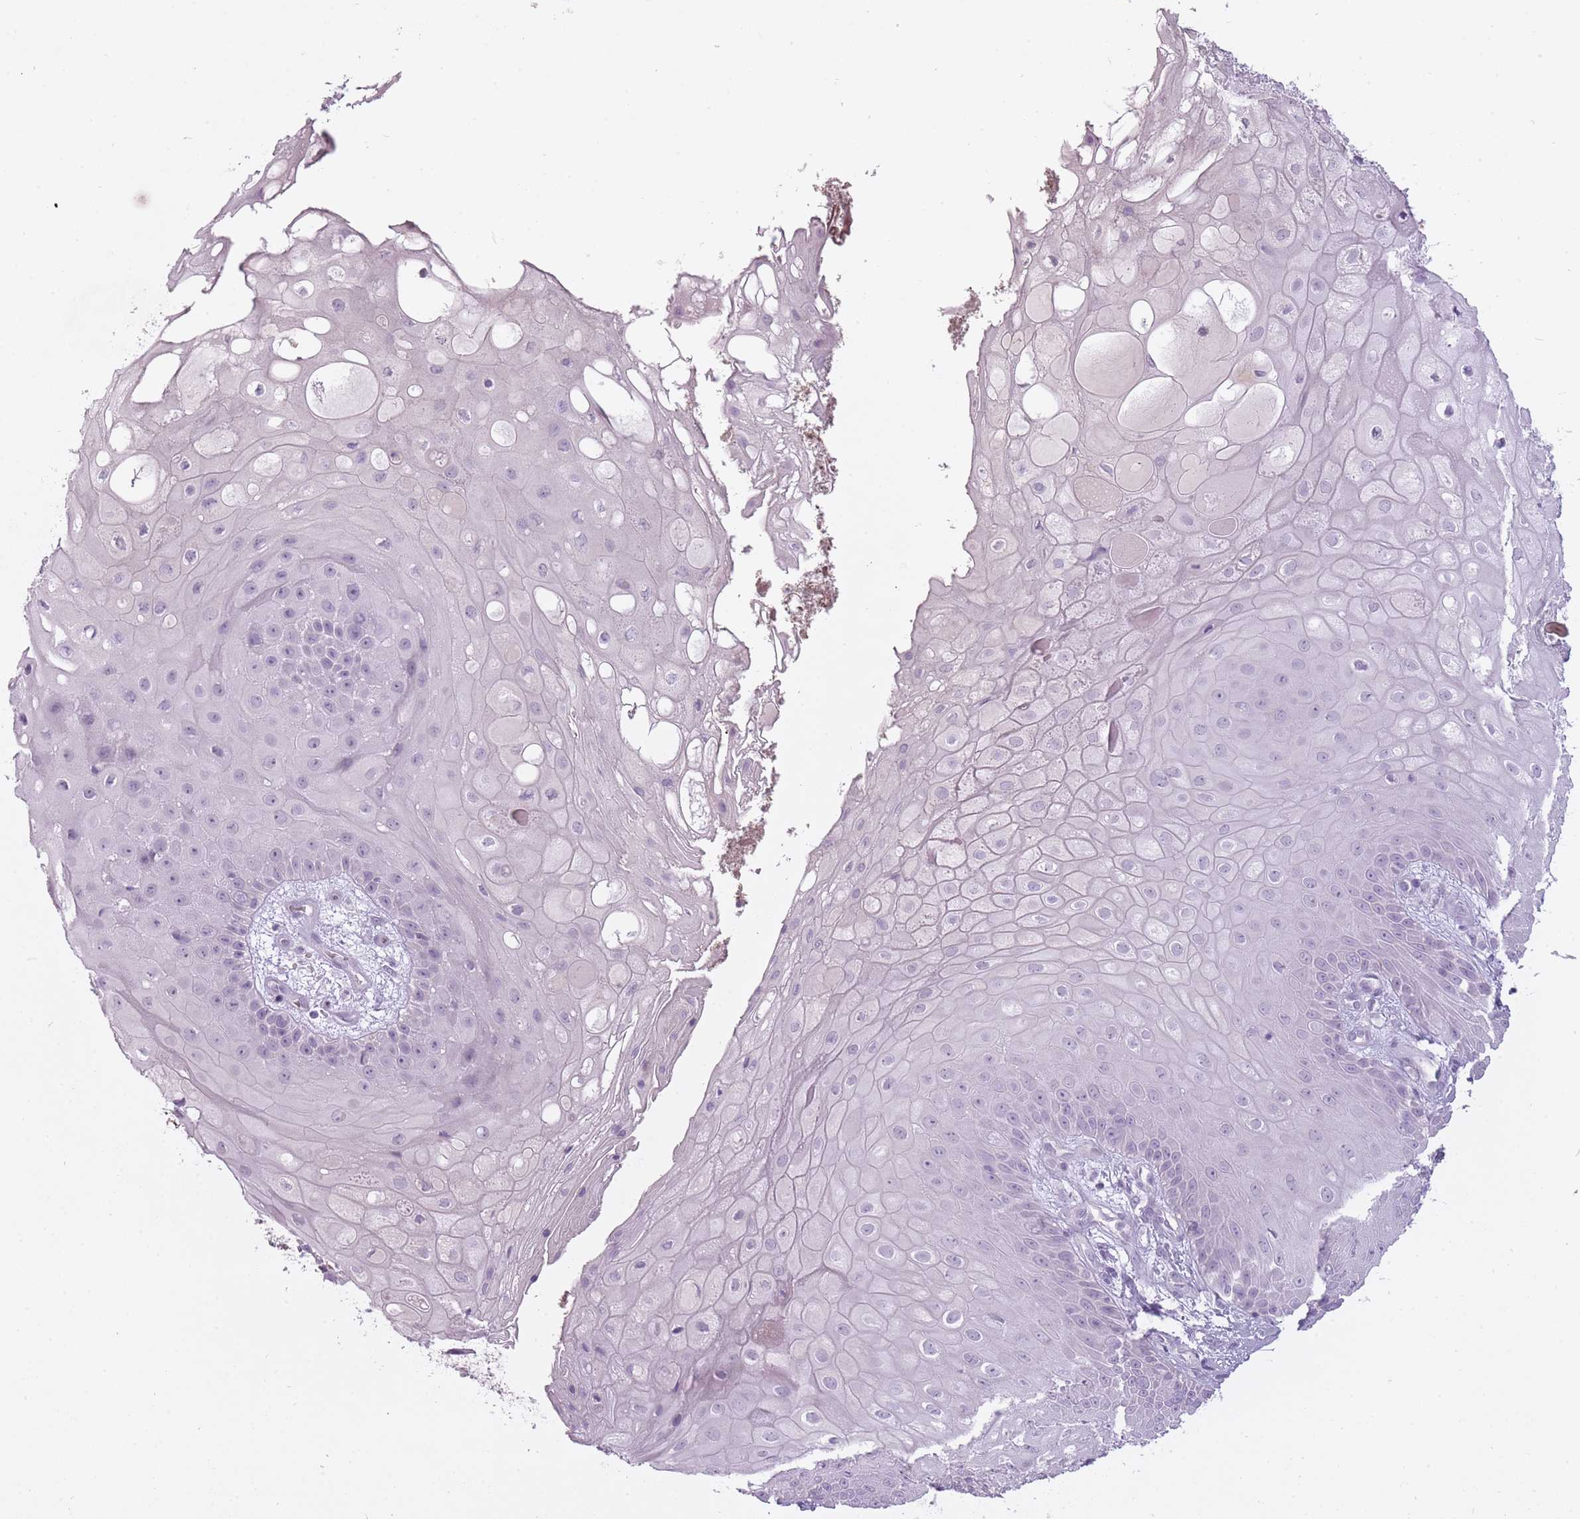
{"staining": {"intensity": "negative", "quantity": "none", "location": "none"}, "tissue": "skin", "cell_type": "Epidermal cells", "image_type": "normal", "snomed": [{"axis": "morphology", "description": "Normal tissue, NOS"}, {"axis": "topography", "description": "Anal"}], "caption": "Immunohistochemistry (IHC) of unremarkable human skin shows no expression in epidermal cells.", "gene": "RFX4", "patient": {"sex": "male", "age": 80}}